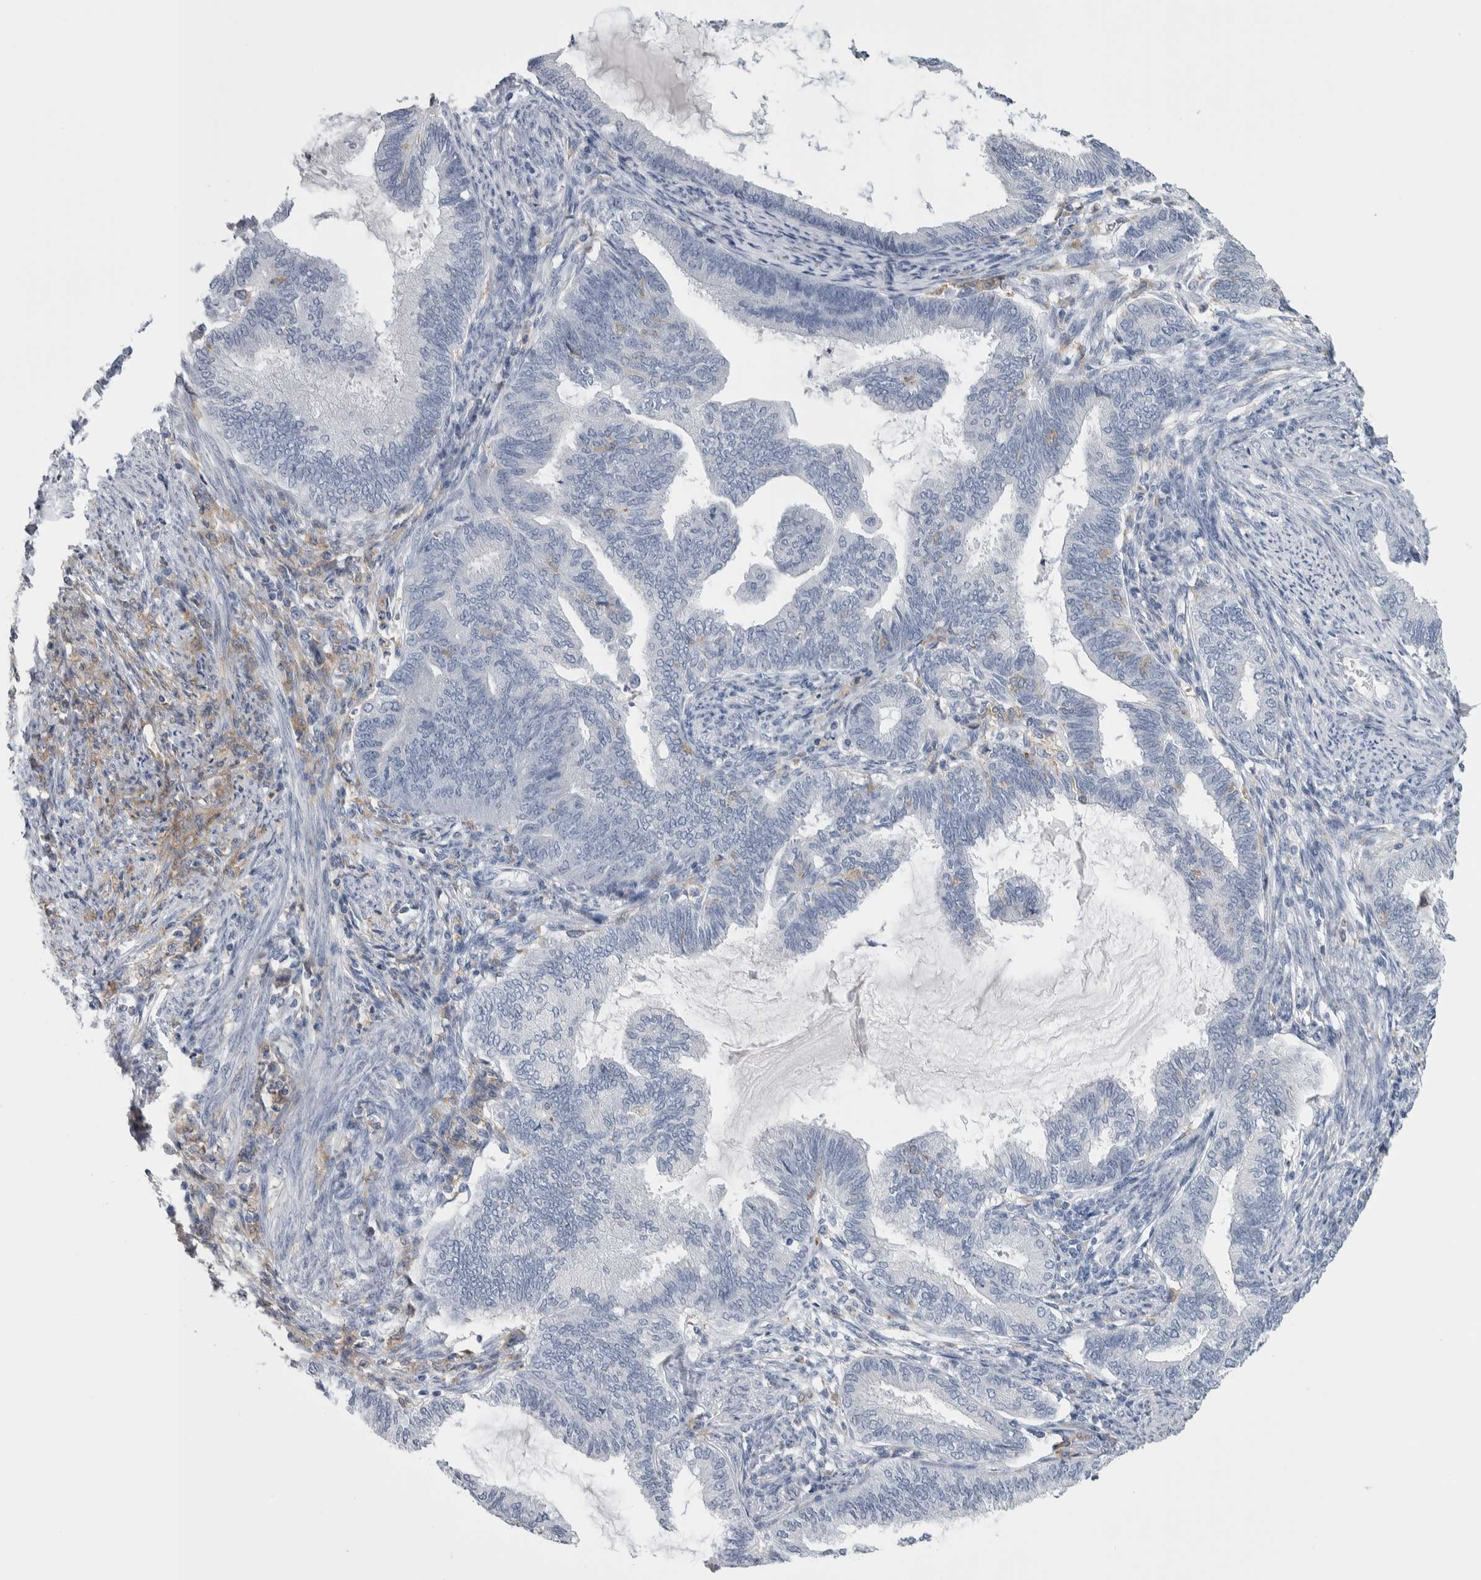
{"staining": {"intensity": "negative", "quantity": "none", "location": "none"}, "tissue": "endometrial cancer", "cell_type": "Tumor cells", "image_type": "cancer", "snomed": [{"axis": "morphology", "description": "Adenocarcinoma, NOS"}, {"axis": "topography", "description": "Endometrium"}], "caption": "Photomicrograph shows no significant protein positivity in tumor cells of endometrial cancer (adenocarcinoma).", "gene": "SKAP2", "patient": {"sex": "female", "age": 86}}